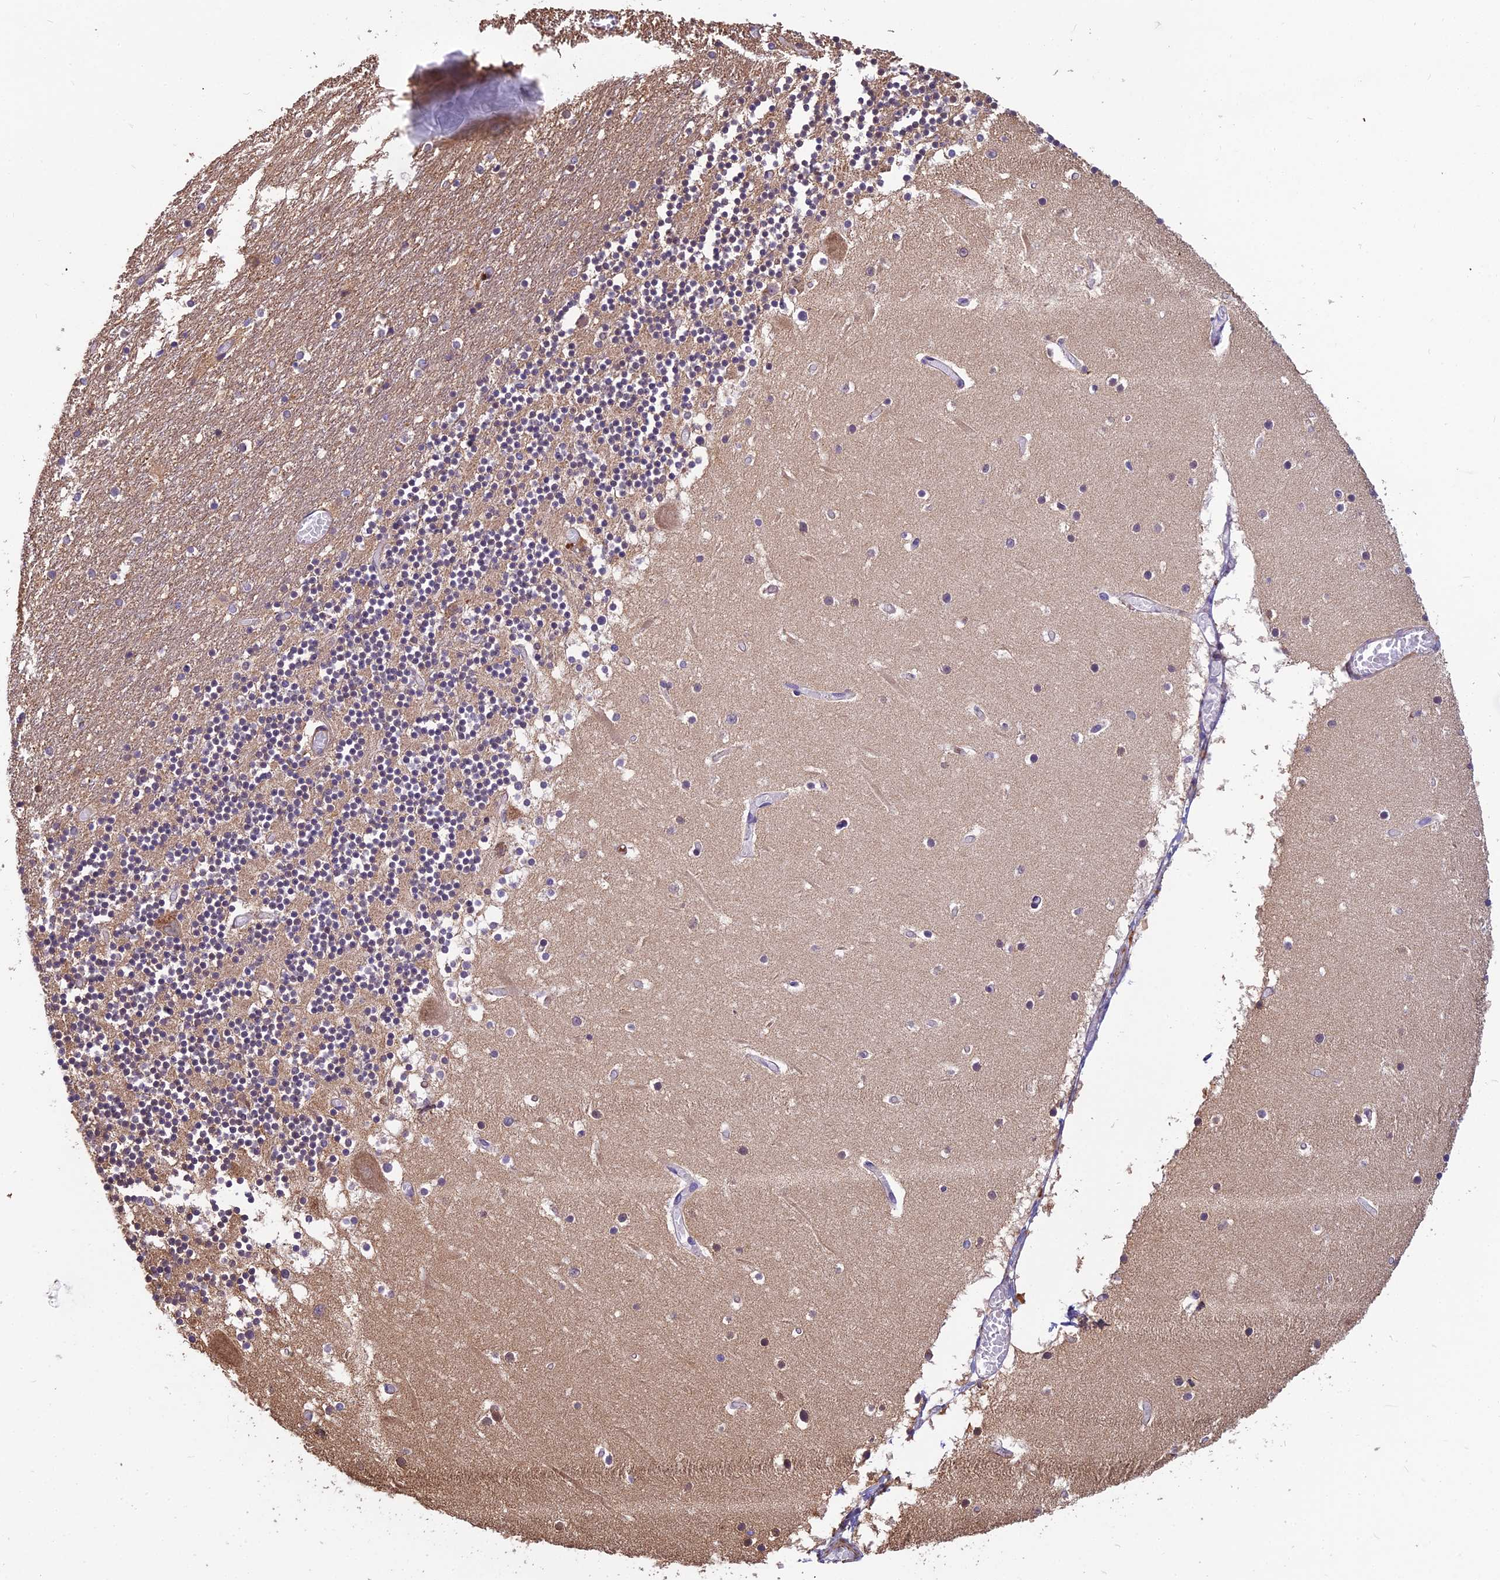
{"staining": {"intensity": "moderate", "quantity": "25%-75%", "location": "cytoplasmic/membranous"}, "tissue": "cerebellum", "cell_type": "Cells in granular layer", "image_type": "normal", "snomed": [{"axis": "morphology", "description": "Normal tissue, NOS"}, {"axis": "topography", "description": "Cerebellum"}], "caption": "This histopathology image displays IHC staining of normal cerebellum, with medium moderate cytoplasmic/membranous staining in approximately 25%-75% of cells in granular layer.", "gene": "SPDL1", "patient": {"sex": "female", "age": 28}}